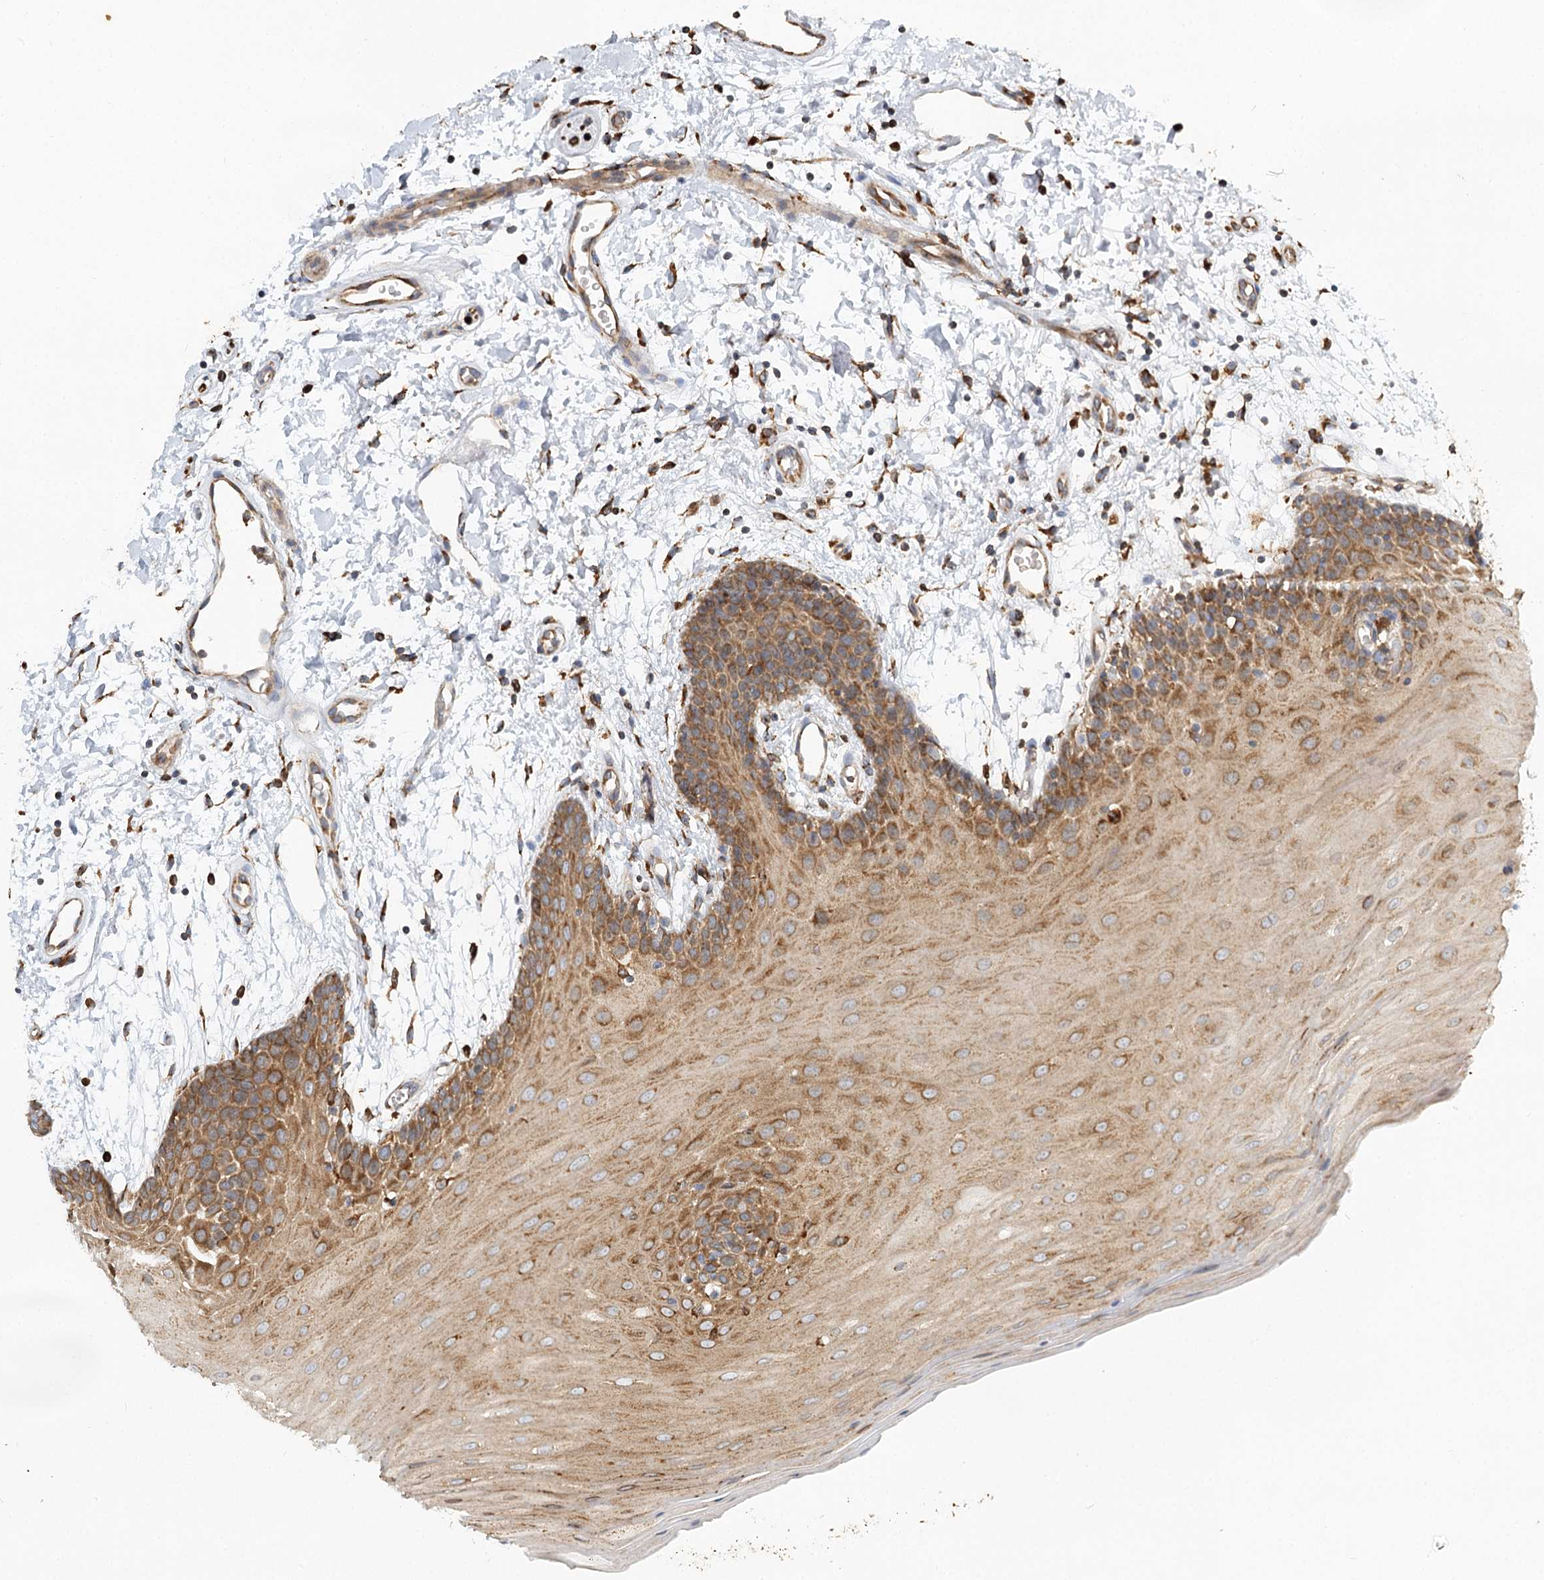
{"staining": {"intensity": "moderate", "quantity": ">75%", "location": "cytoplasmic/membranous"}, "tissue": "oral mucosa", "cell_type": "Squamous epithelial cells", "image_type": "normal", "snomed": [{"axis": "morphology", "description": "Normal tissue, NOS"}, {"axis": "topography", "description": "Skeletal muscle"}, {"axis": "topography", "description": "Oral tissue"}, {"axis": "topography", "description": "Salivary gland"}, {"axis": "topography", "description": "Peripheral nerve tissue"}], "caption": "Immunohistochemical staining of unremarkable human oral mucosa demonstrates moderate cytoplasmic/membranous protein expression in approximately >75% of squamous epithelial cells. The protein of interest is shown in brown color, while the nuclei are stained blue.", "gene": "TAS1R1", "patient": {"sex": "male", "age": 54}}